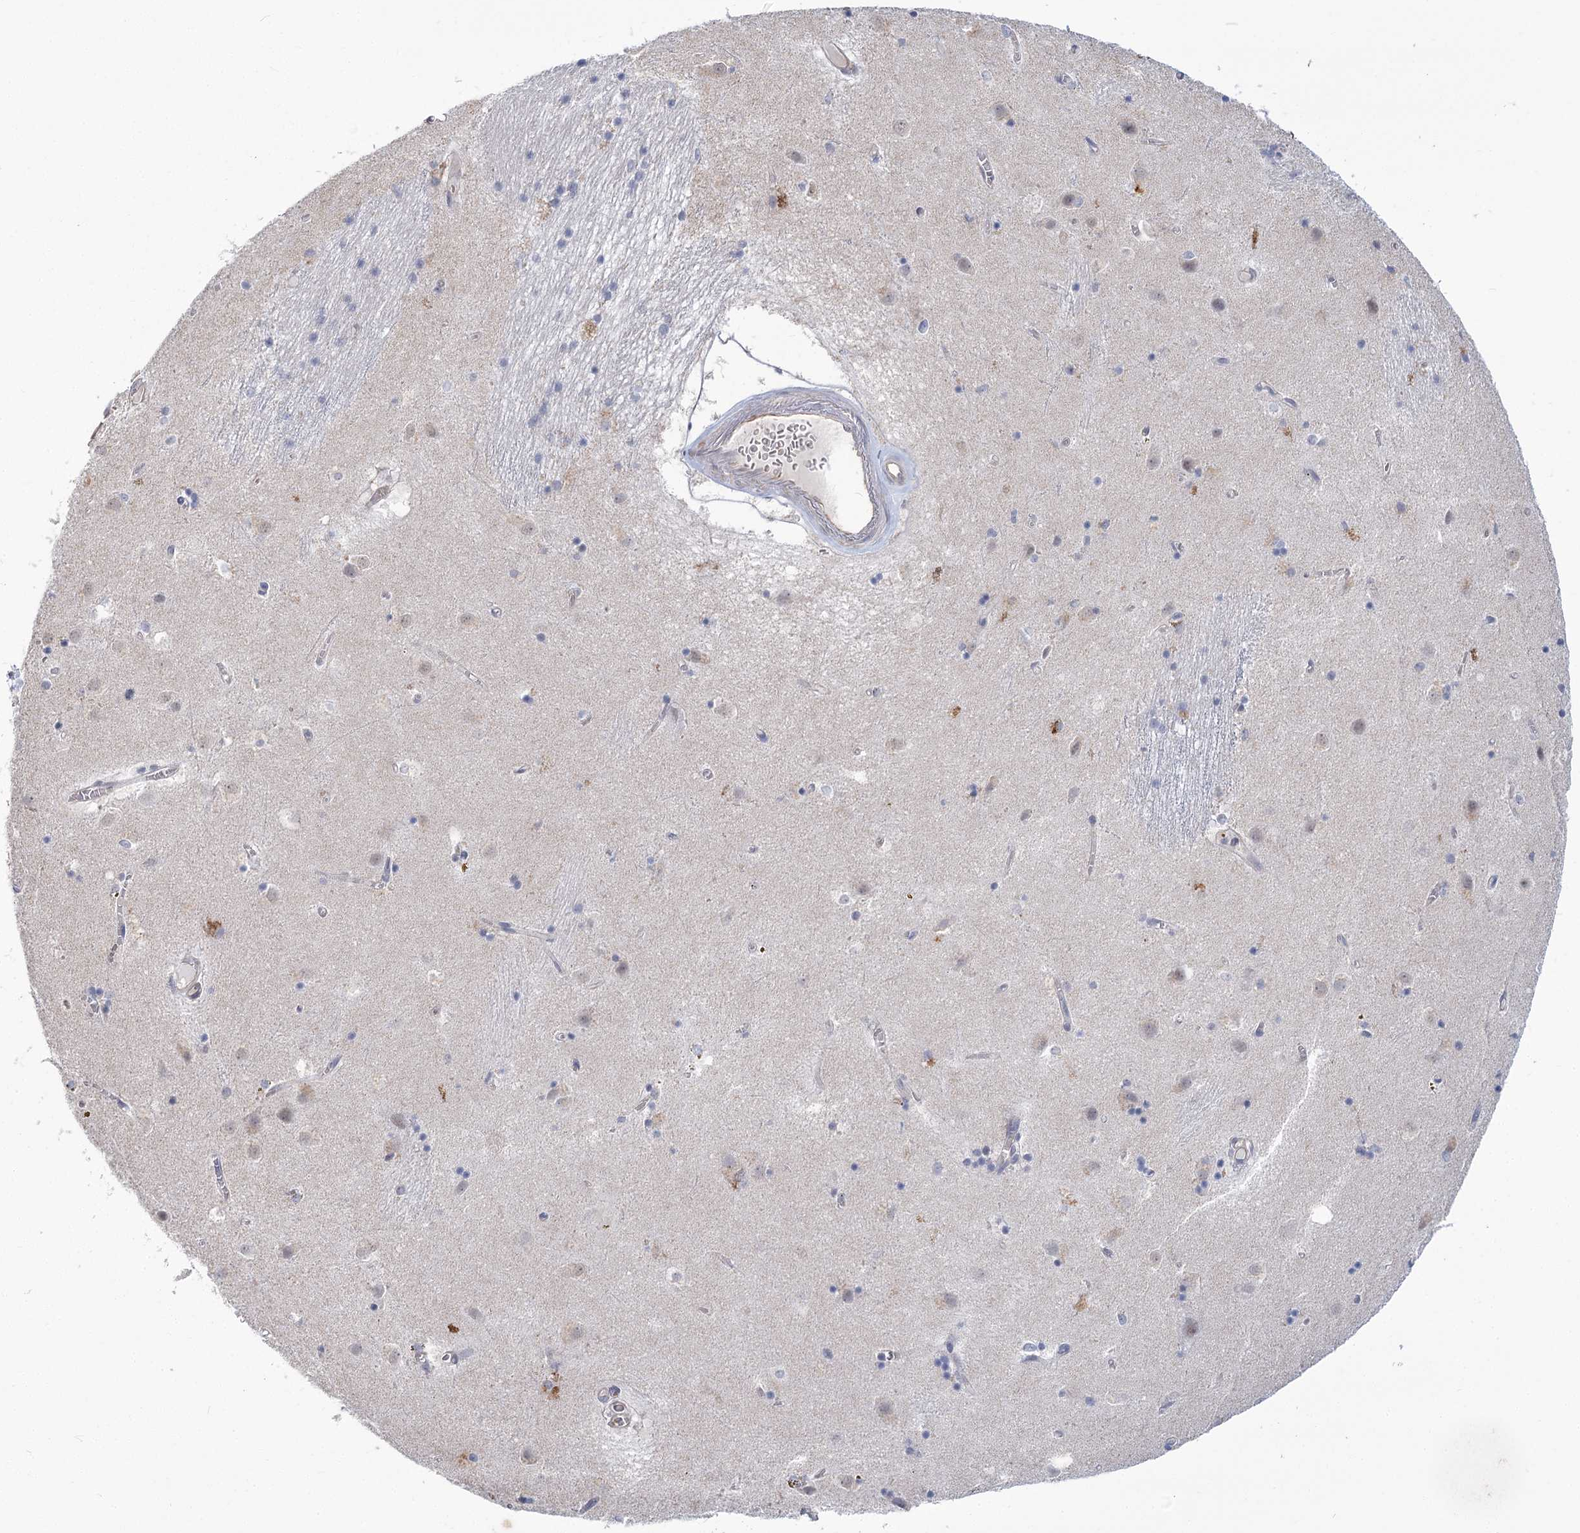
{"staining": {"intensity": "negative", "quantity": "none", "location": "none"}, "tissue": "caudate", "cell_type": "Glial cells", "image_type": "normal", "snomed": [{"axis": "morphology", "description": "Normal tissue, NOS"}, {"axis": "topography", "description": "Lateral ventricle wall"}], "caption": "An immunohistochemistry (IHC) histopathology image of unremarkable caudate is shown. There is no staining in glial cells of caudate.", "gene": "THAP6", "patient": {"sex": "male", "age": 70}}